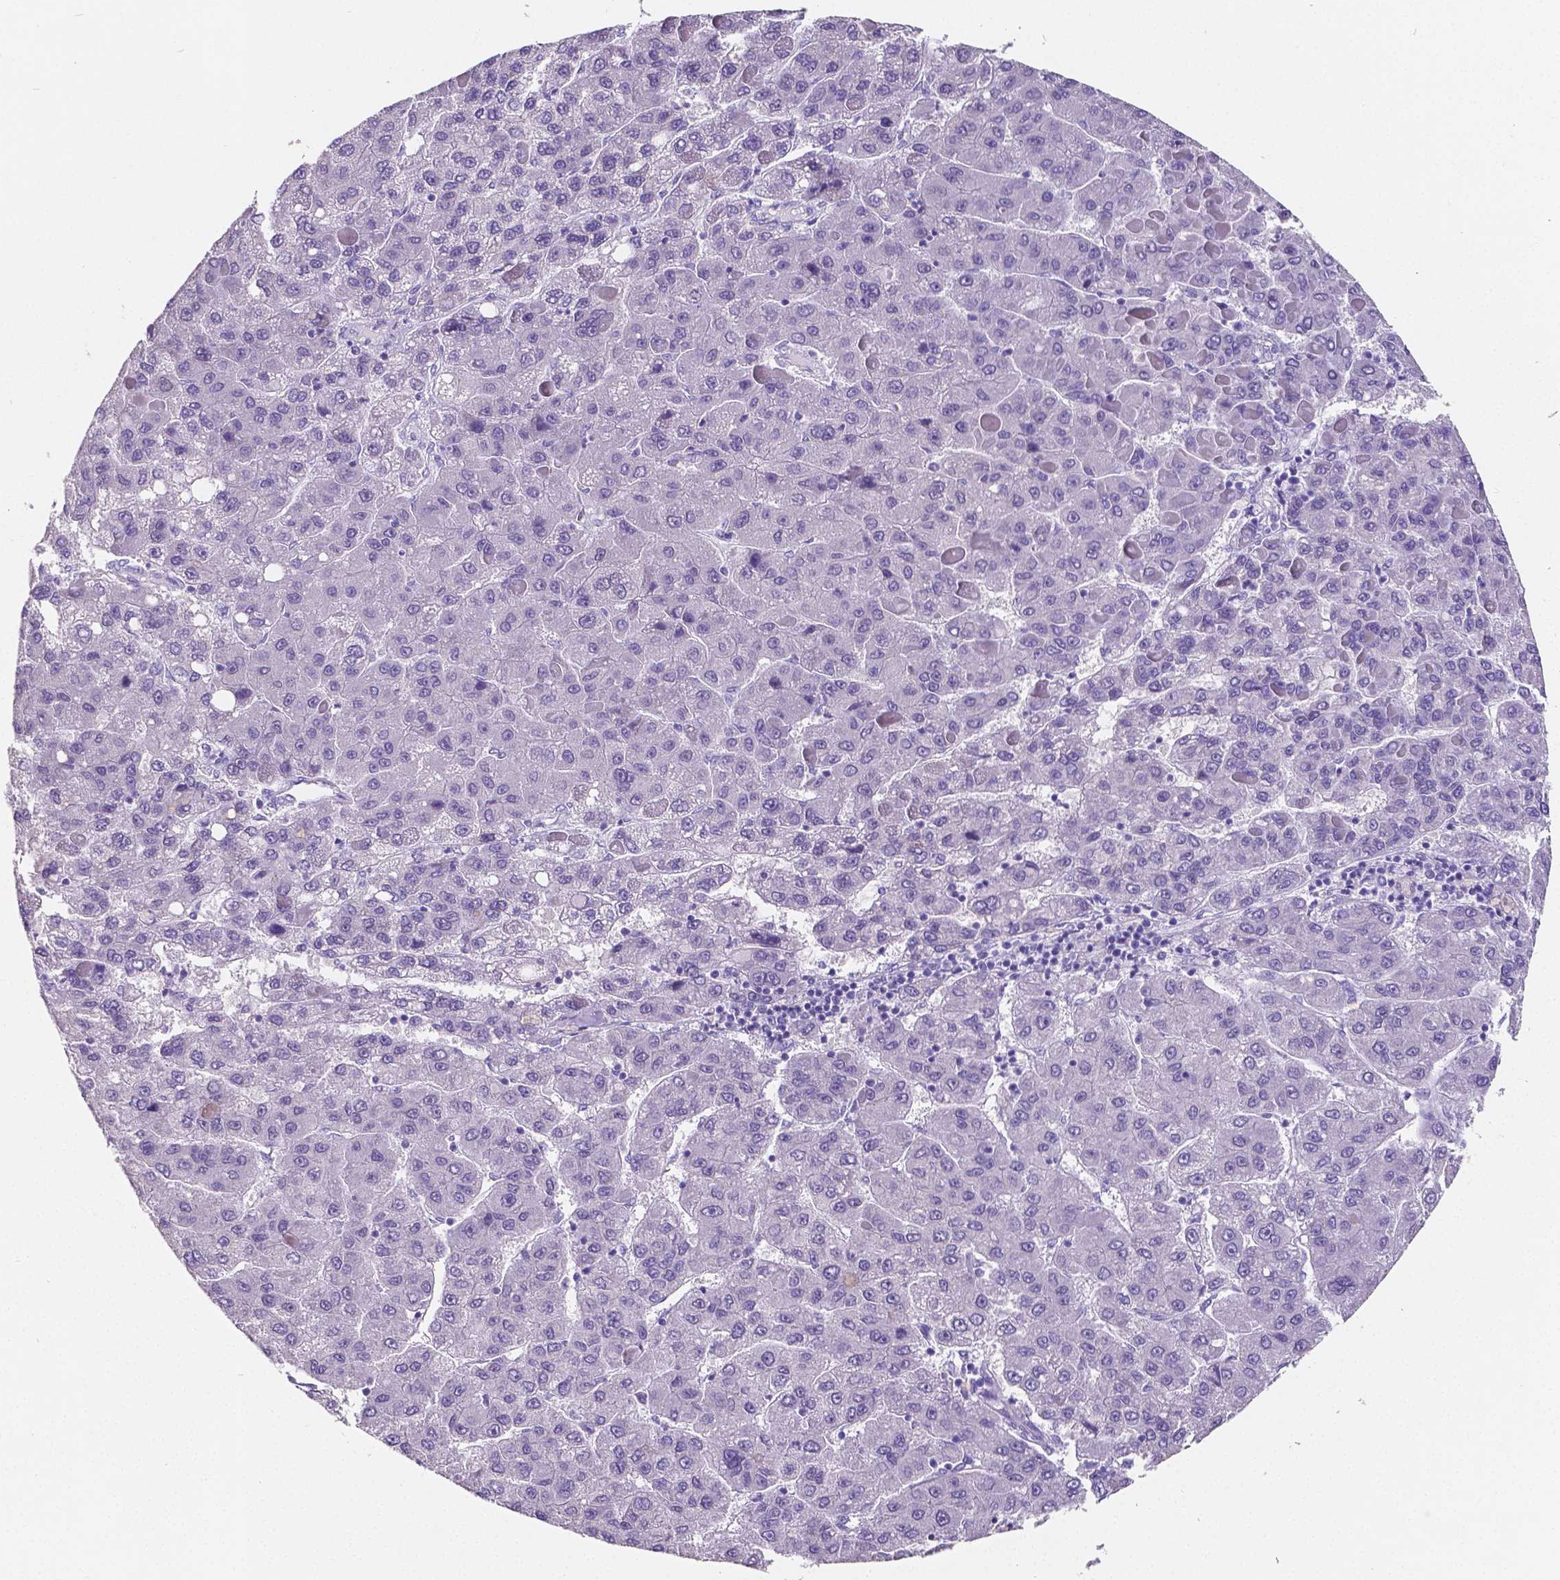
{"staining": {"intensity": "negative", "quantity": "none", "location": "none"}, "tissue": "liver cancer", "cell_type": "Tumor cells", "image_type": "cancer", "snomed": [{"axis": "morphology", "description": "Carcinoma, Hepatocellular, NOS"}, {"axis": "topography", "description": "Liver"}], "caption": "This is an IHC histopathology image of human liver cancer (hepatocellular carcinoma). There is no staining in tumor cells.", "gene": "SATB2", "patient": {"sex": "female", "age": 82}}